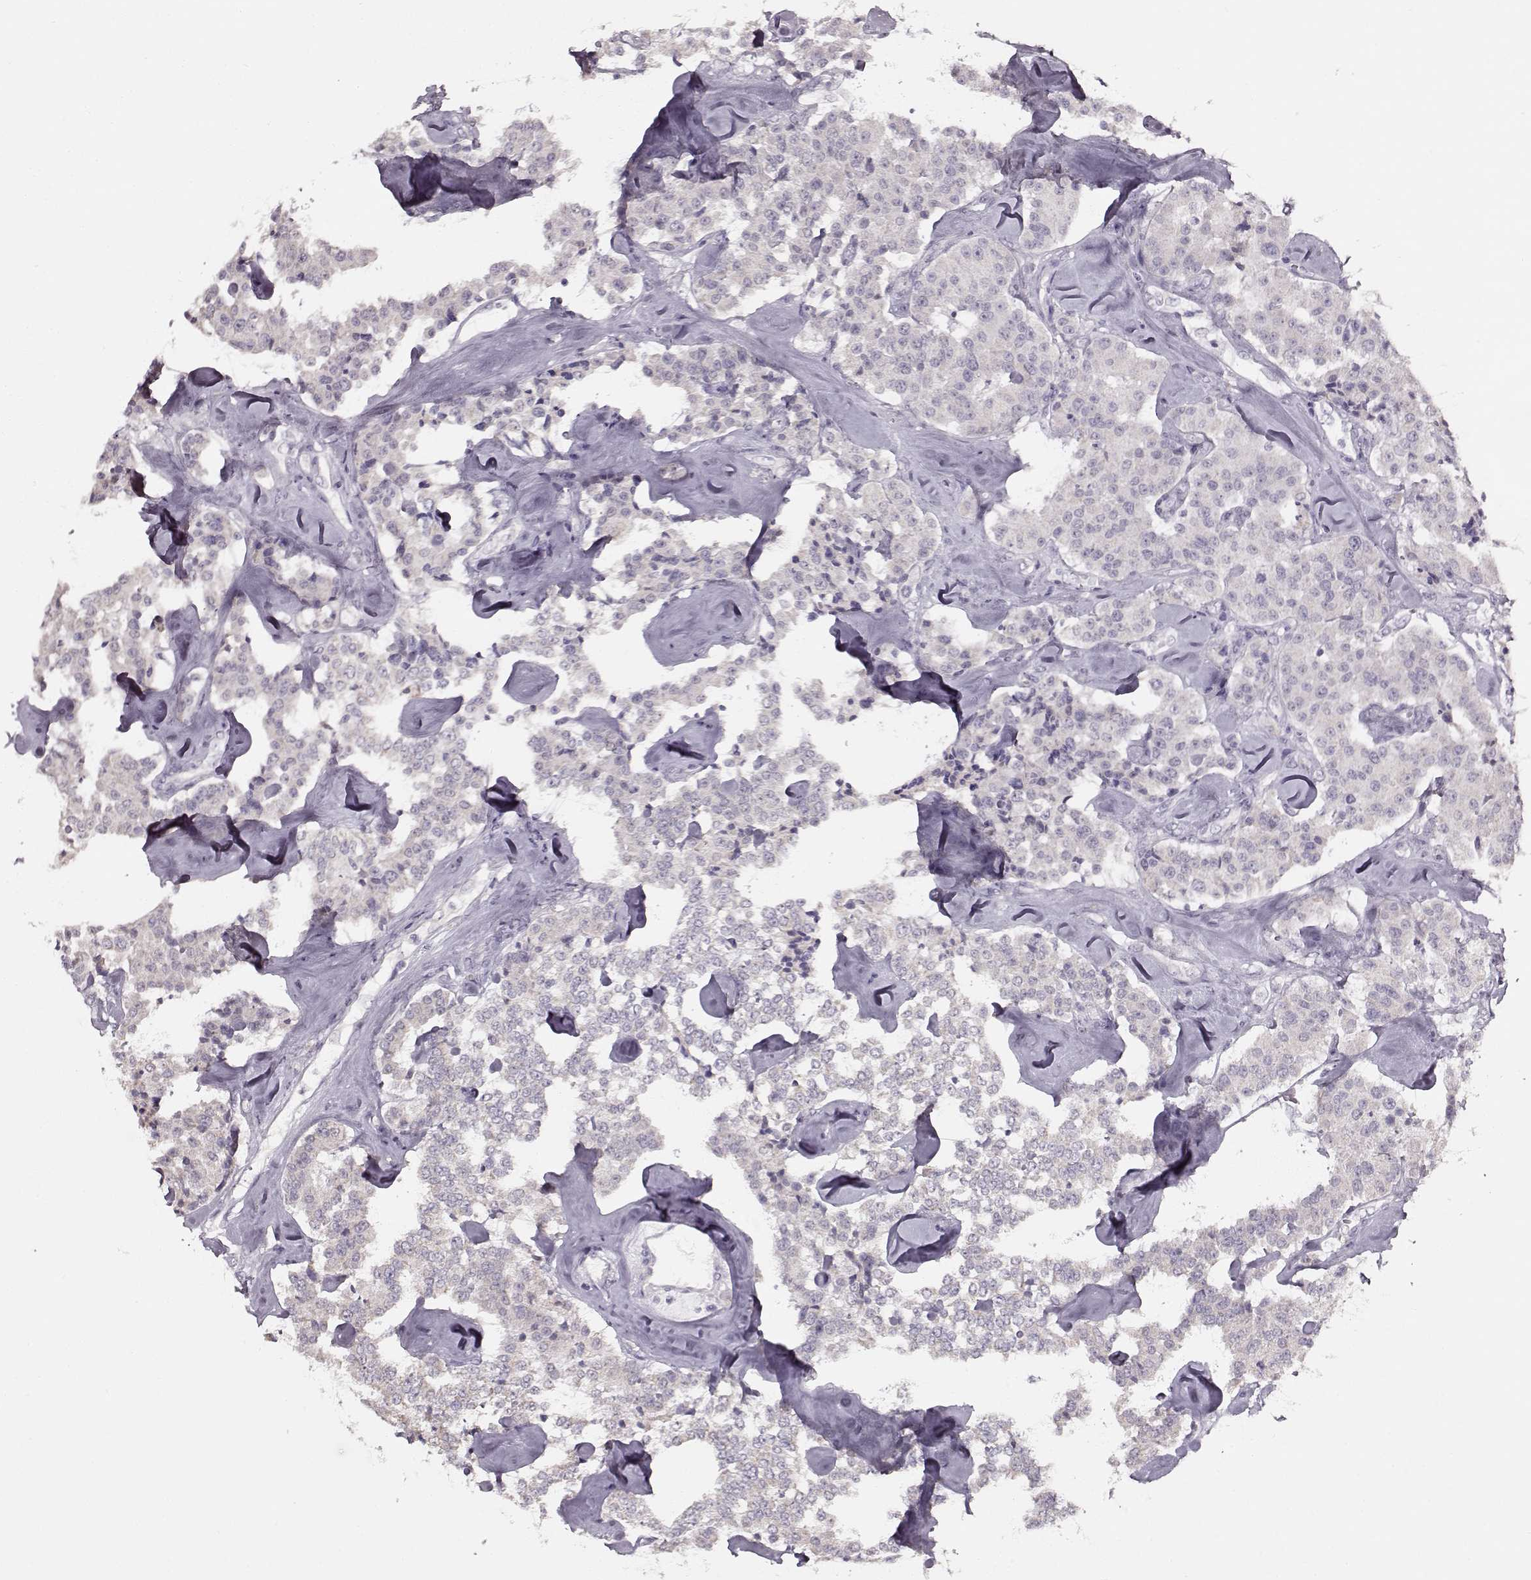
{"staining": {"intensity": "negative", "quantity": "none", "location": "none"}, "tissue": "carcinoid", "cell_type": "Tumor cells", "image_type": "cancer", "snomed": [{"axis": "morphology", "description": "Carcinoid, malignant, NOS"}, {"axis": "topography", "description": "Pancreas"}], "caption": "The histopathology image shows no staining of tumor cells in carcinoid.", "gene": "MAP6D1", "patient": {"sex": "male", "age": 41}}